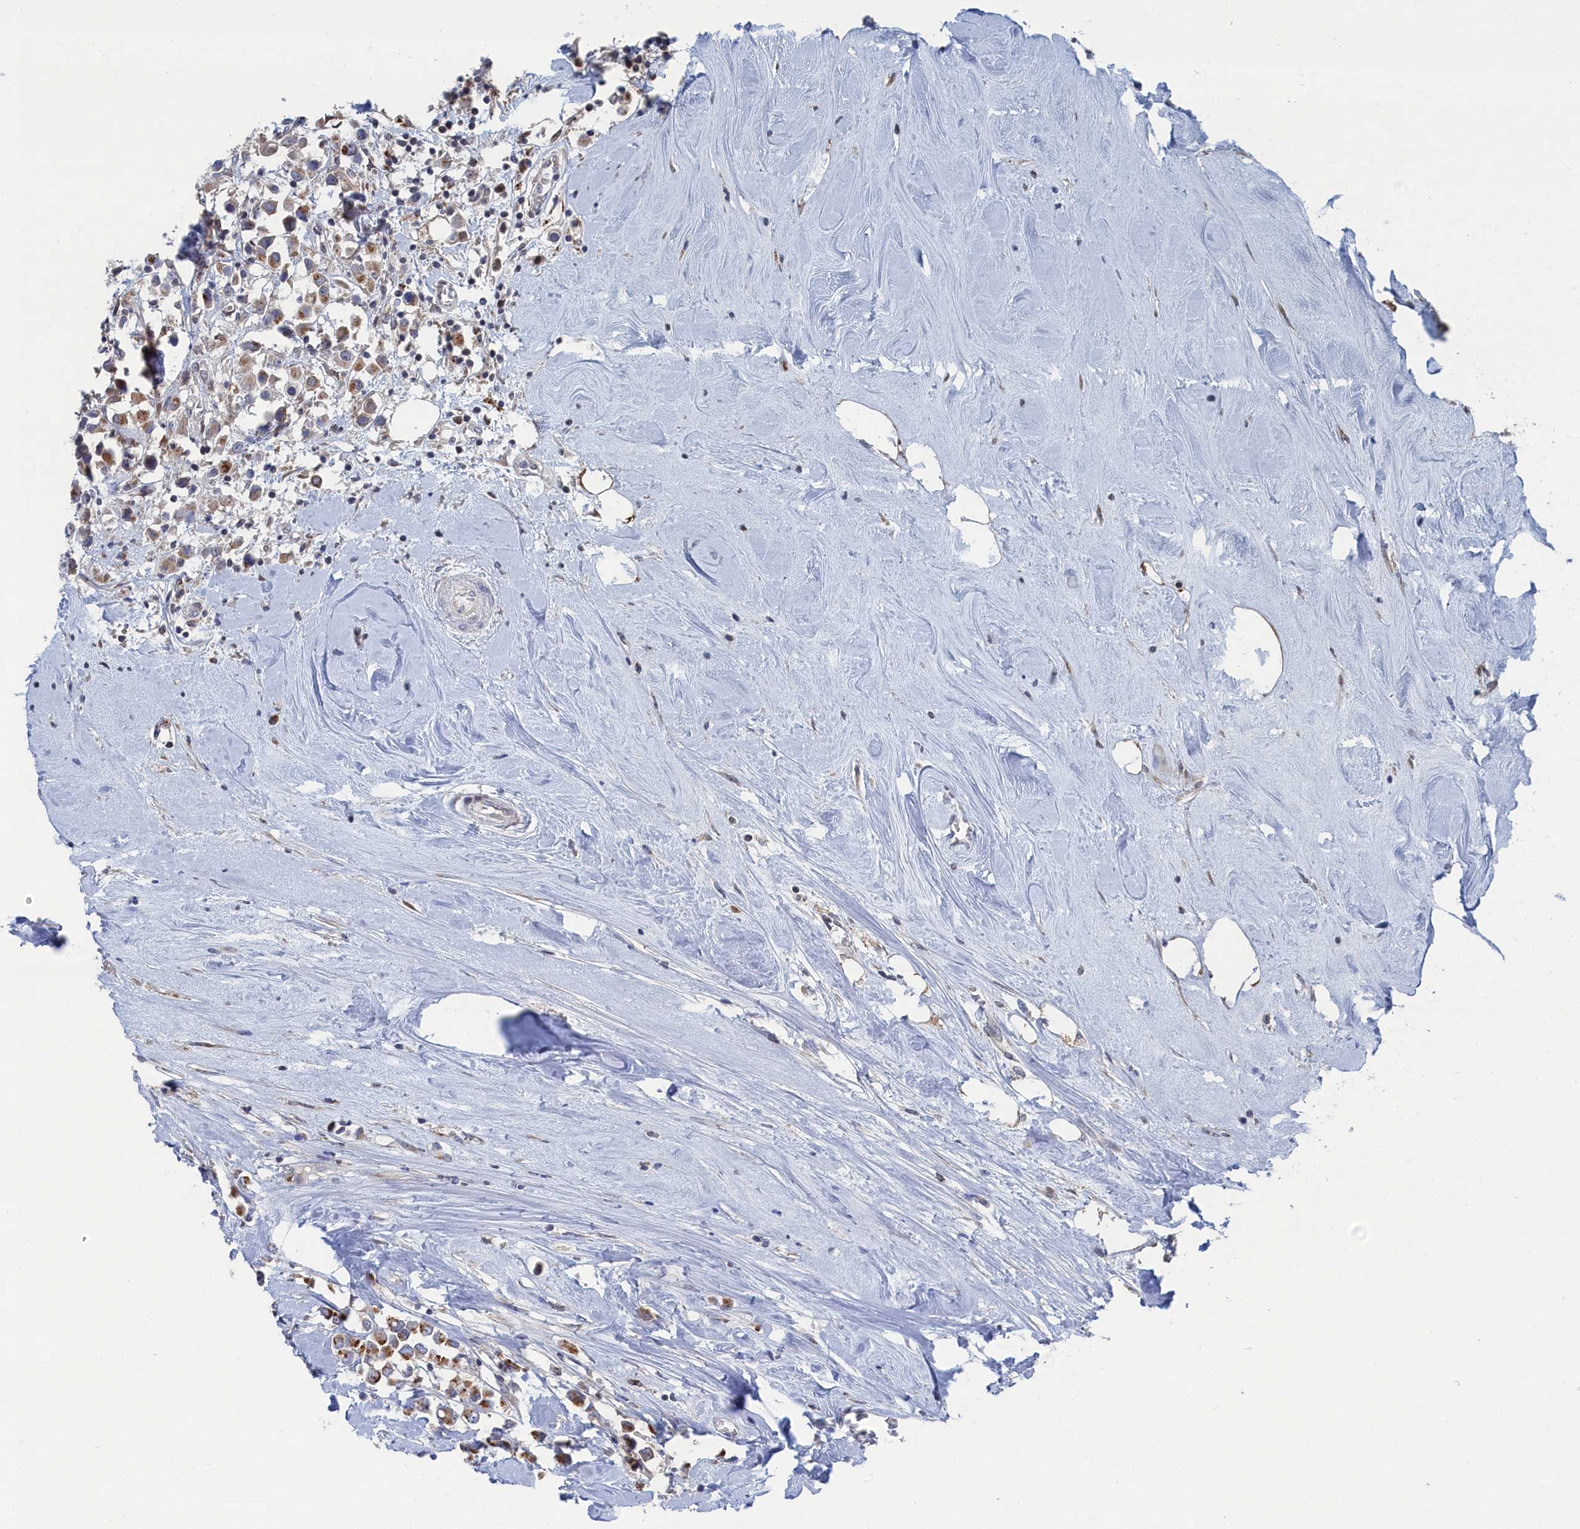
{"staining": {"intensity": "moderate", "quantity": ">75%", "location": "cytoplasmic/membranous"}, "tissue": "breast cancer", "cell_type": "Tumor cells", "image_type": "cancer", "snomed": [{"axis": "morphology", "description": "Duct carcinoma"}, {"axis": "topography", "description": "Breast"}], "caption": "Human breast cancer (invasive ductal carcinoma) stained with a brown dye exhibits moderate cytoplasmic/membranous positive staining in approximately >75% of tumor cells.", "gene": "IRX1", "patient": {"sex": "female", "age": 61}}